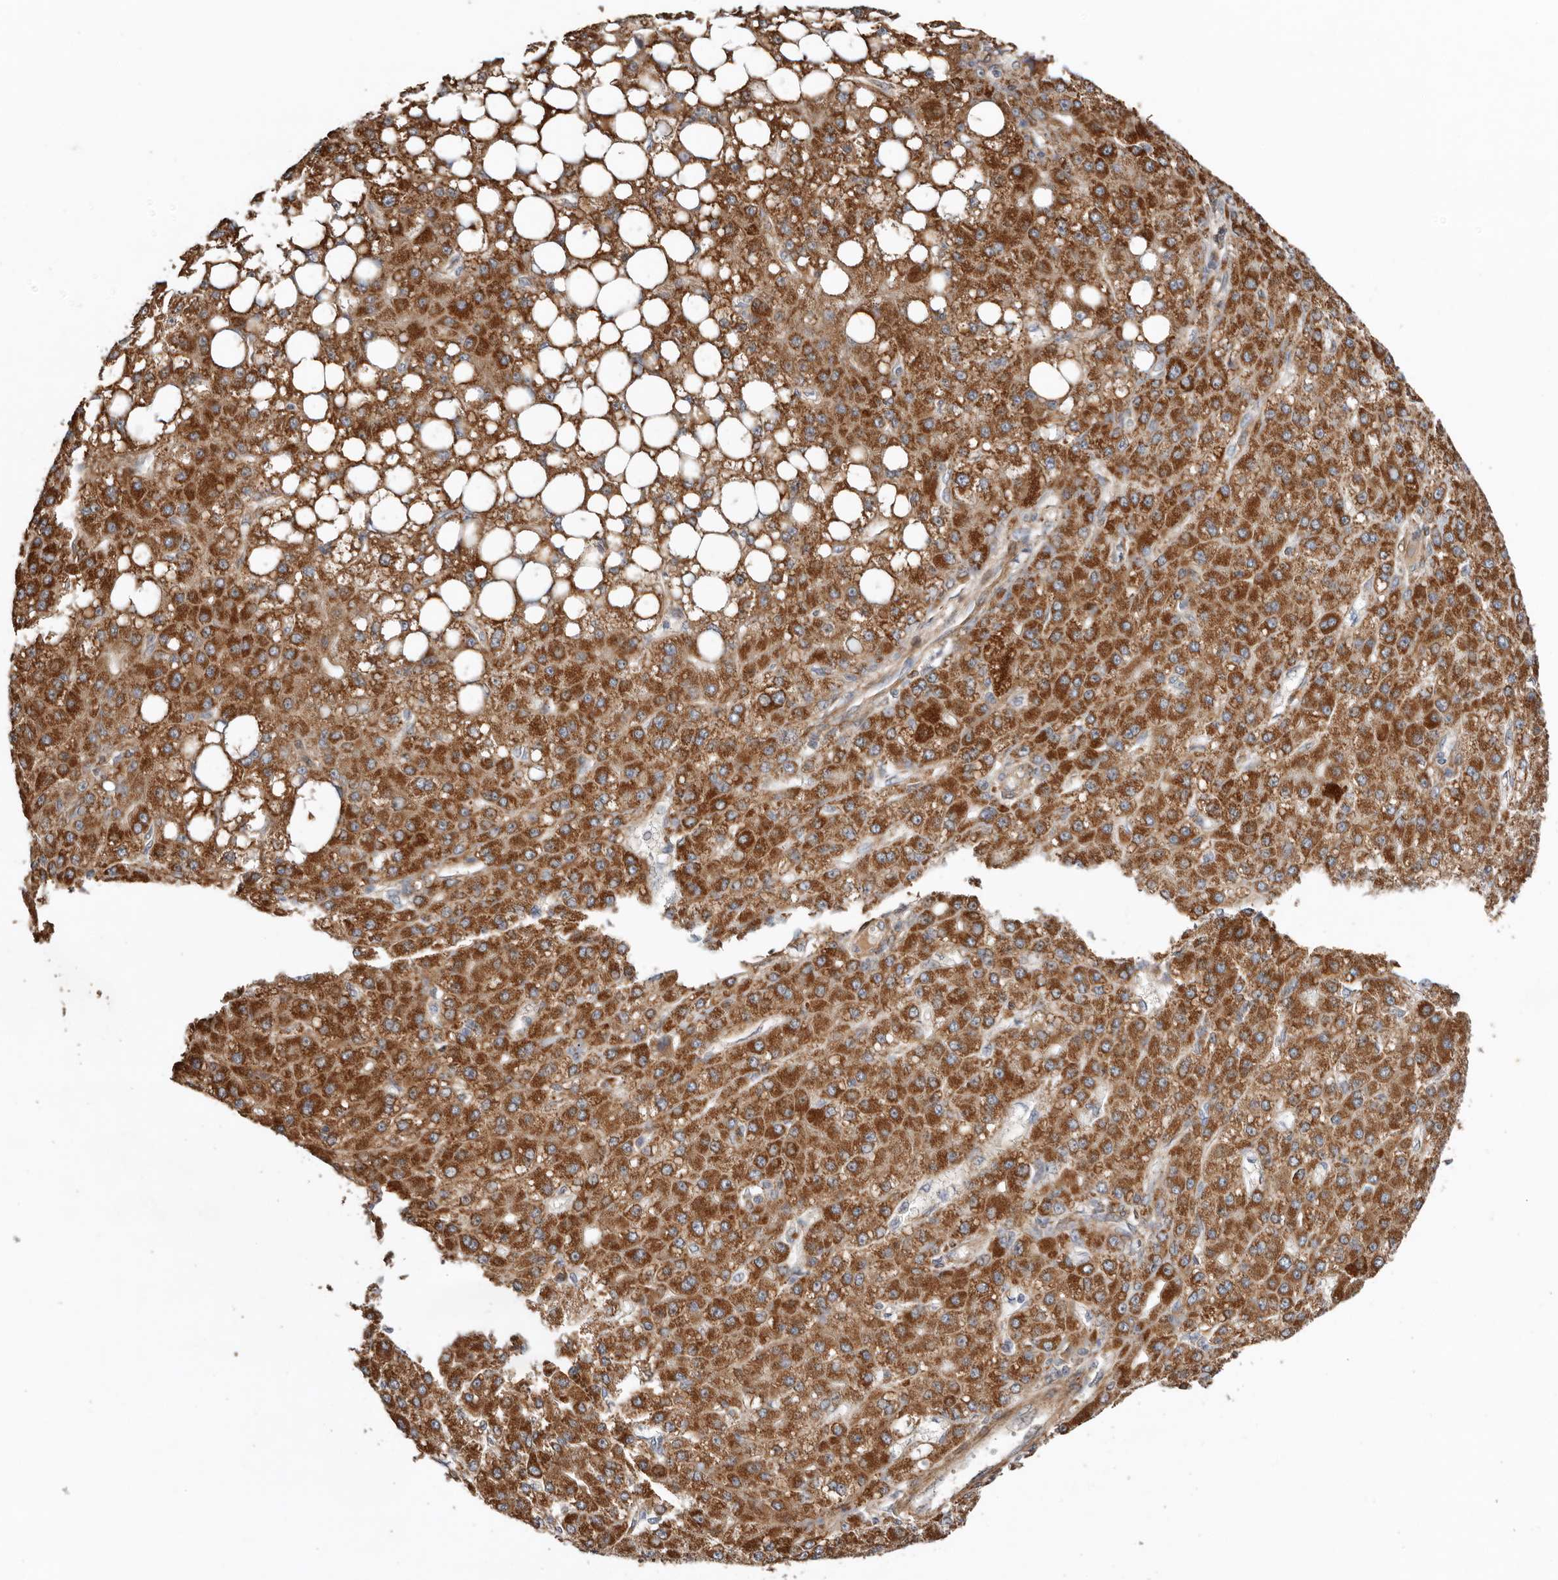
{"staining": {"intensity": "strong", "quantity": ">75%", "location": "cytoplasmic/membranous"}, "tissue": "liver cancer", "cell_type": "Tumor cells", "image_type": "cancer", "snomed": [{"axis": "morphology", "description": "Carcinoma, Hepatocellular, NOS"}, {"axis": "topography", "description": "Liver"}], "caption": "Tumor cells show strong cytoplasmic/membranous expression in about >75% of cells in liver cancer (hepatocellular carcinoma).", "gene": "PROKR1", "patient": {"sex": "male", "age": 67}}